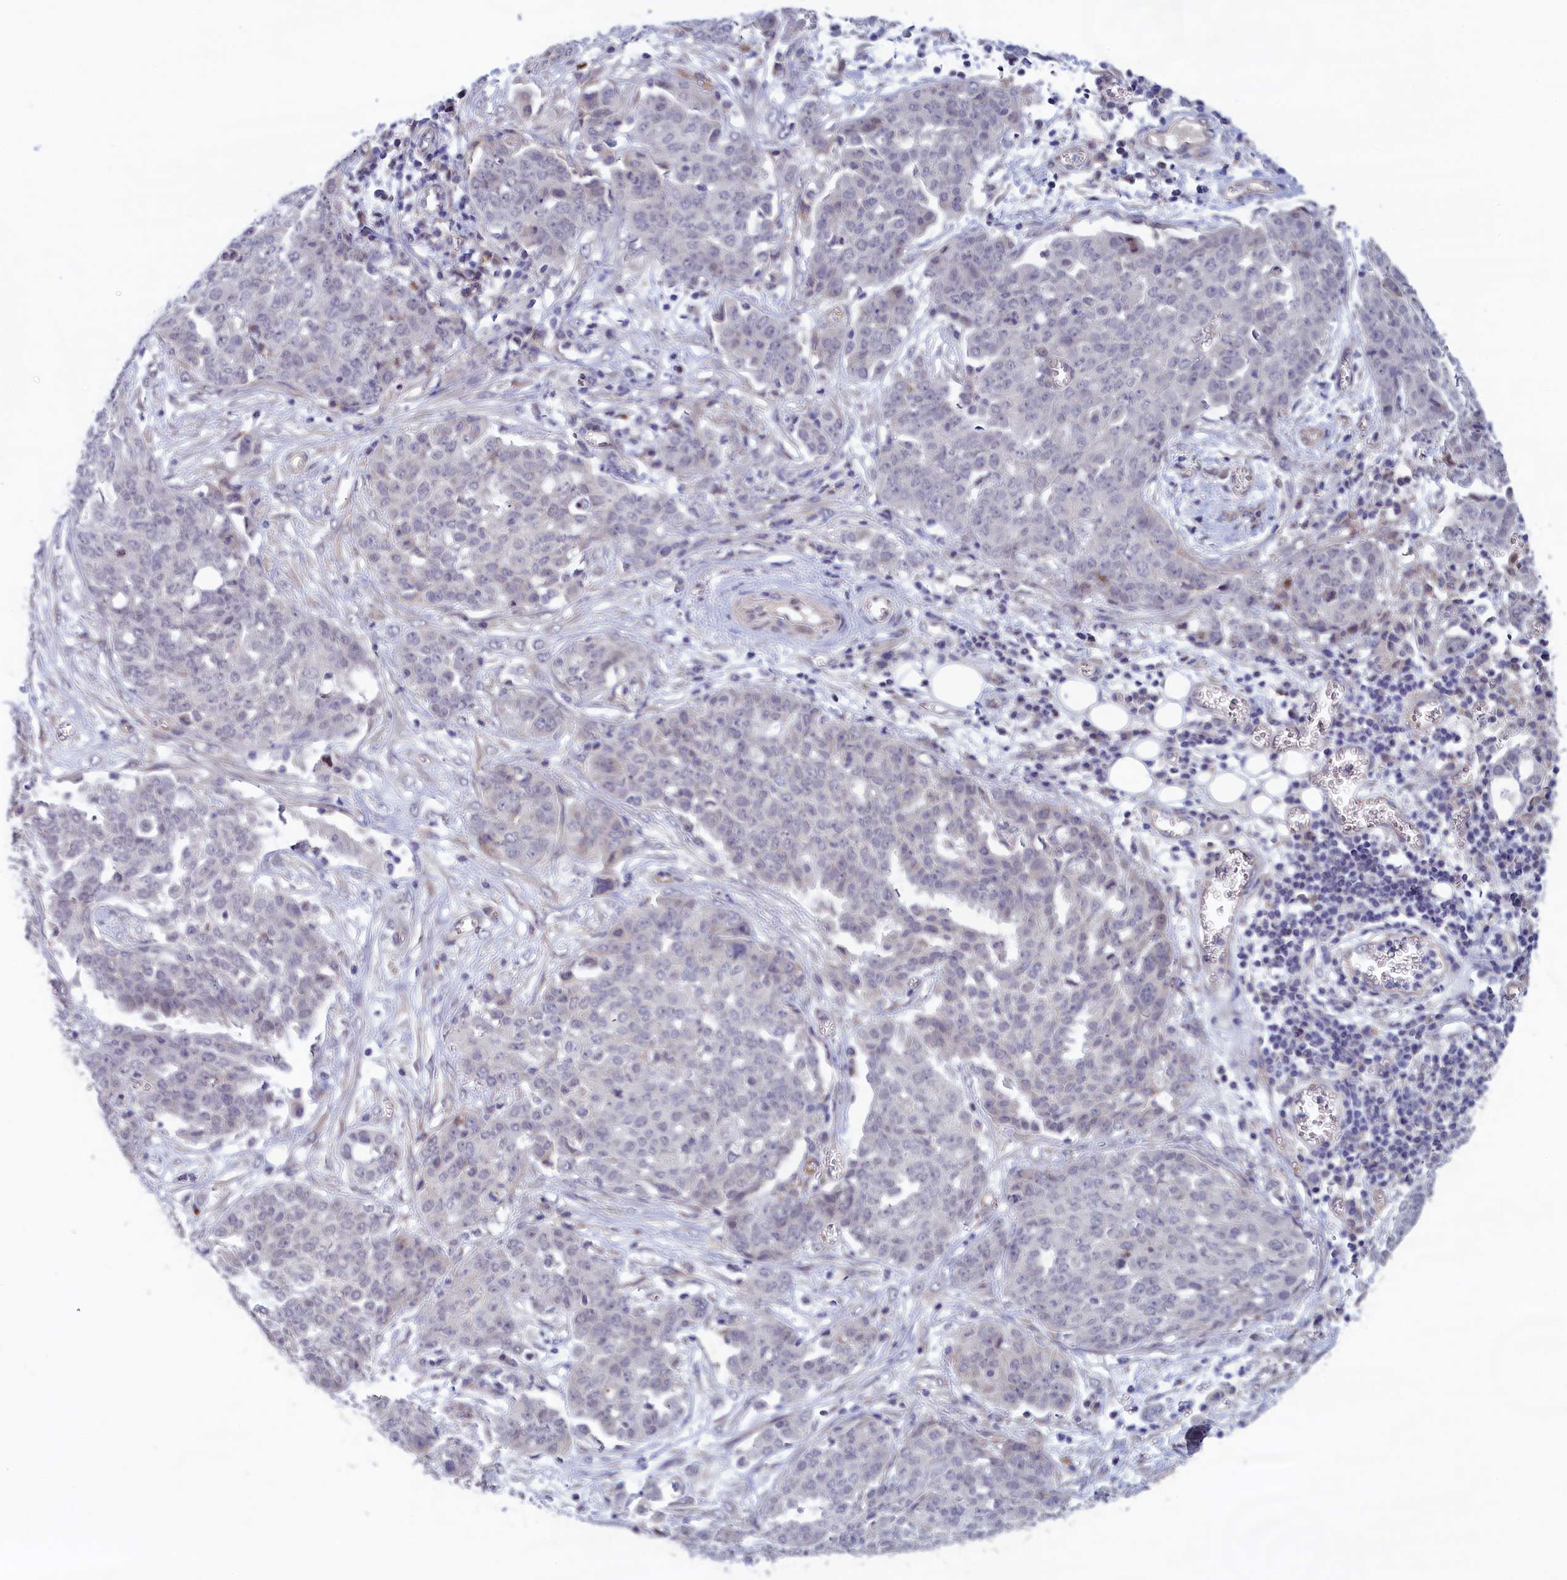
{"staining": {"intensity": "negative", "quantity": "none", "location": "none"}, "tissue": "ovarian cancer", "cell_type": "Tumor cells", "image_type": "cancer", "snomed": [{"axis": "morphology", "description": "Cystadenocarcinoma, serous, NOS"}, {"axis": "topography", "description": "Soft tissue"}, {"axis": "topography", "description": "Ovary"}], "caption": "DAB immunohistochemical staining of human ovarian cancer (serous cystadenocarcinoma) exhibits no significant positivity in tumor cells. (Immunohistochemistry, brightfield microscopy, high magnification).", "gene": "IGFALS", "patient": {"sex": "female", "age": 57}}